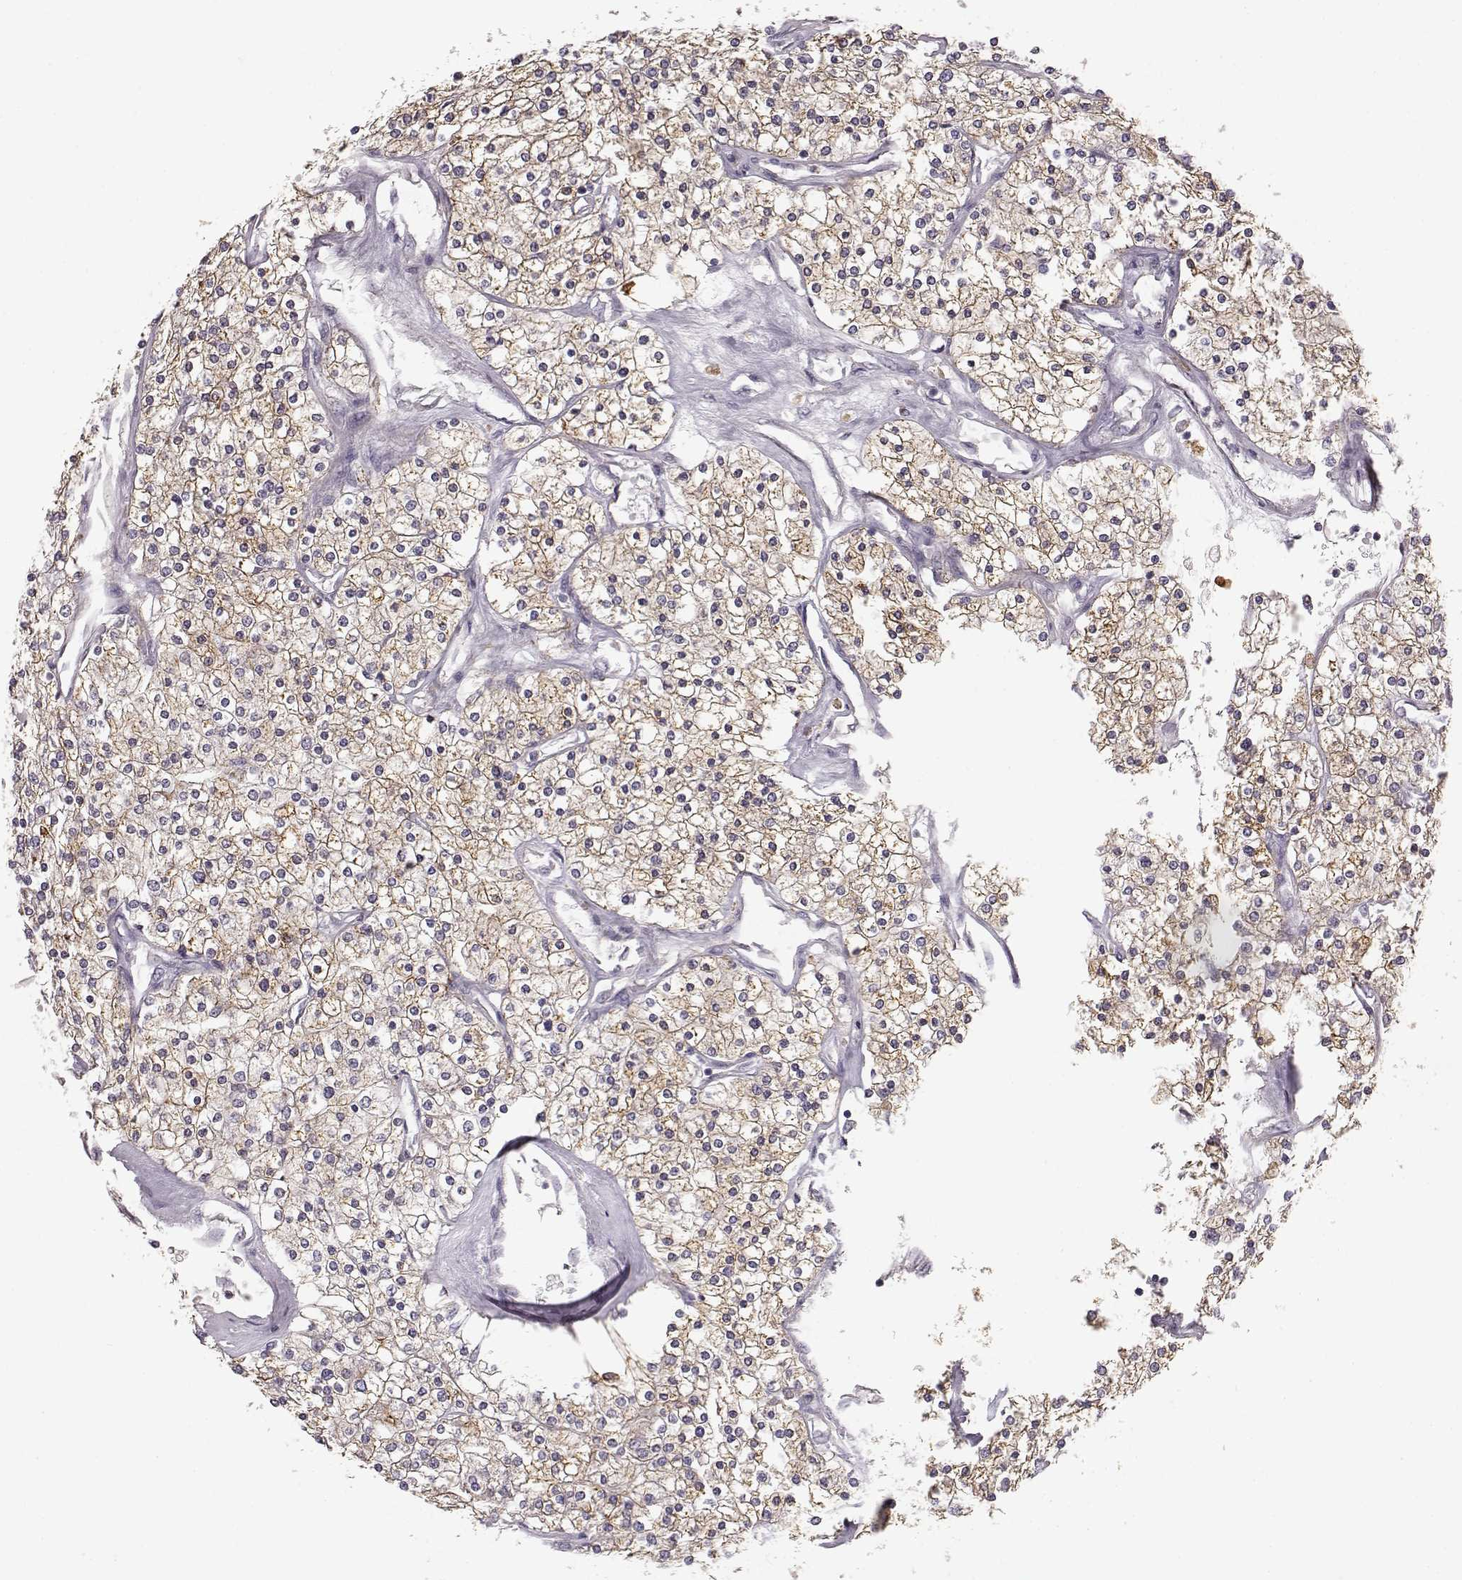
{"staining": {"intensity": "moderate", "quantity": ">75%", "location": "cytoplasmic/membranous"}, "tissue": "renal cancer", "cell_type": "Tumor cells", "image_type": "cancer", "snomed": [{"axis": "morphology", "description": "Adenocarcinoma, NOS"}, {"axis": "topography", "description": "Kidney"}], "caption": "Human renal cancer (adenocarcinoma) stained with a brown dye demonstrates moderate cytoplasmic/membranous positive expression in about >75% of tumor cells.", "gene": "GHR", "patient": {"sex": "male", "age": 80}}